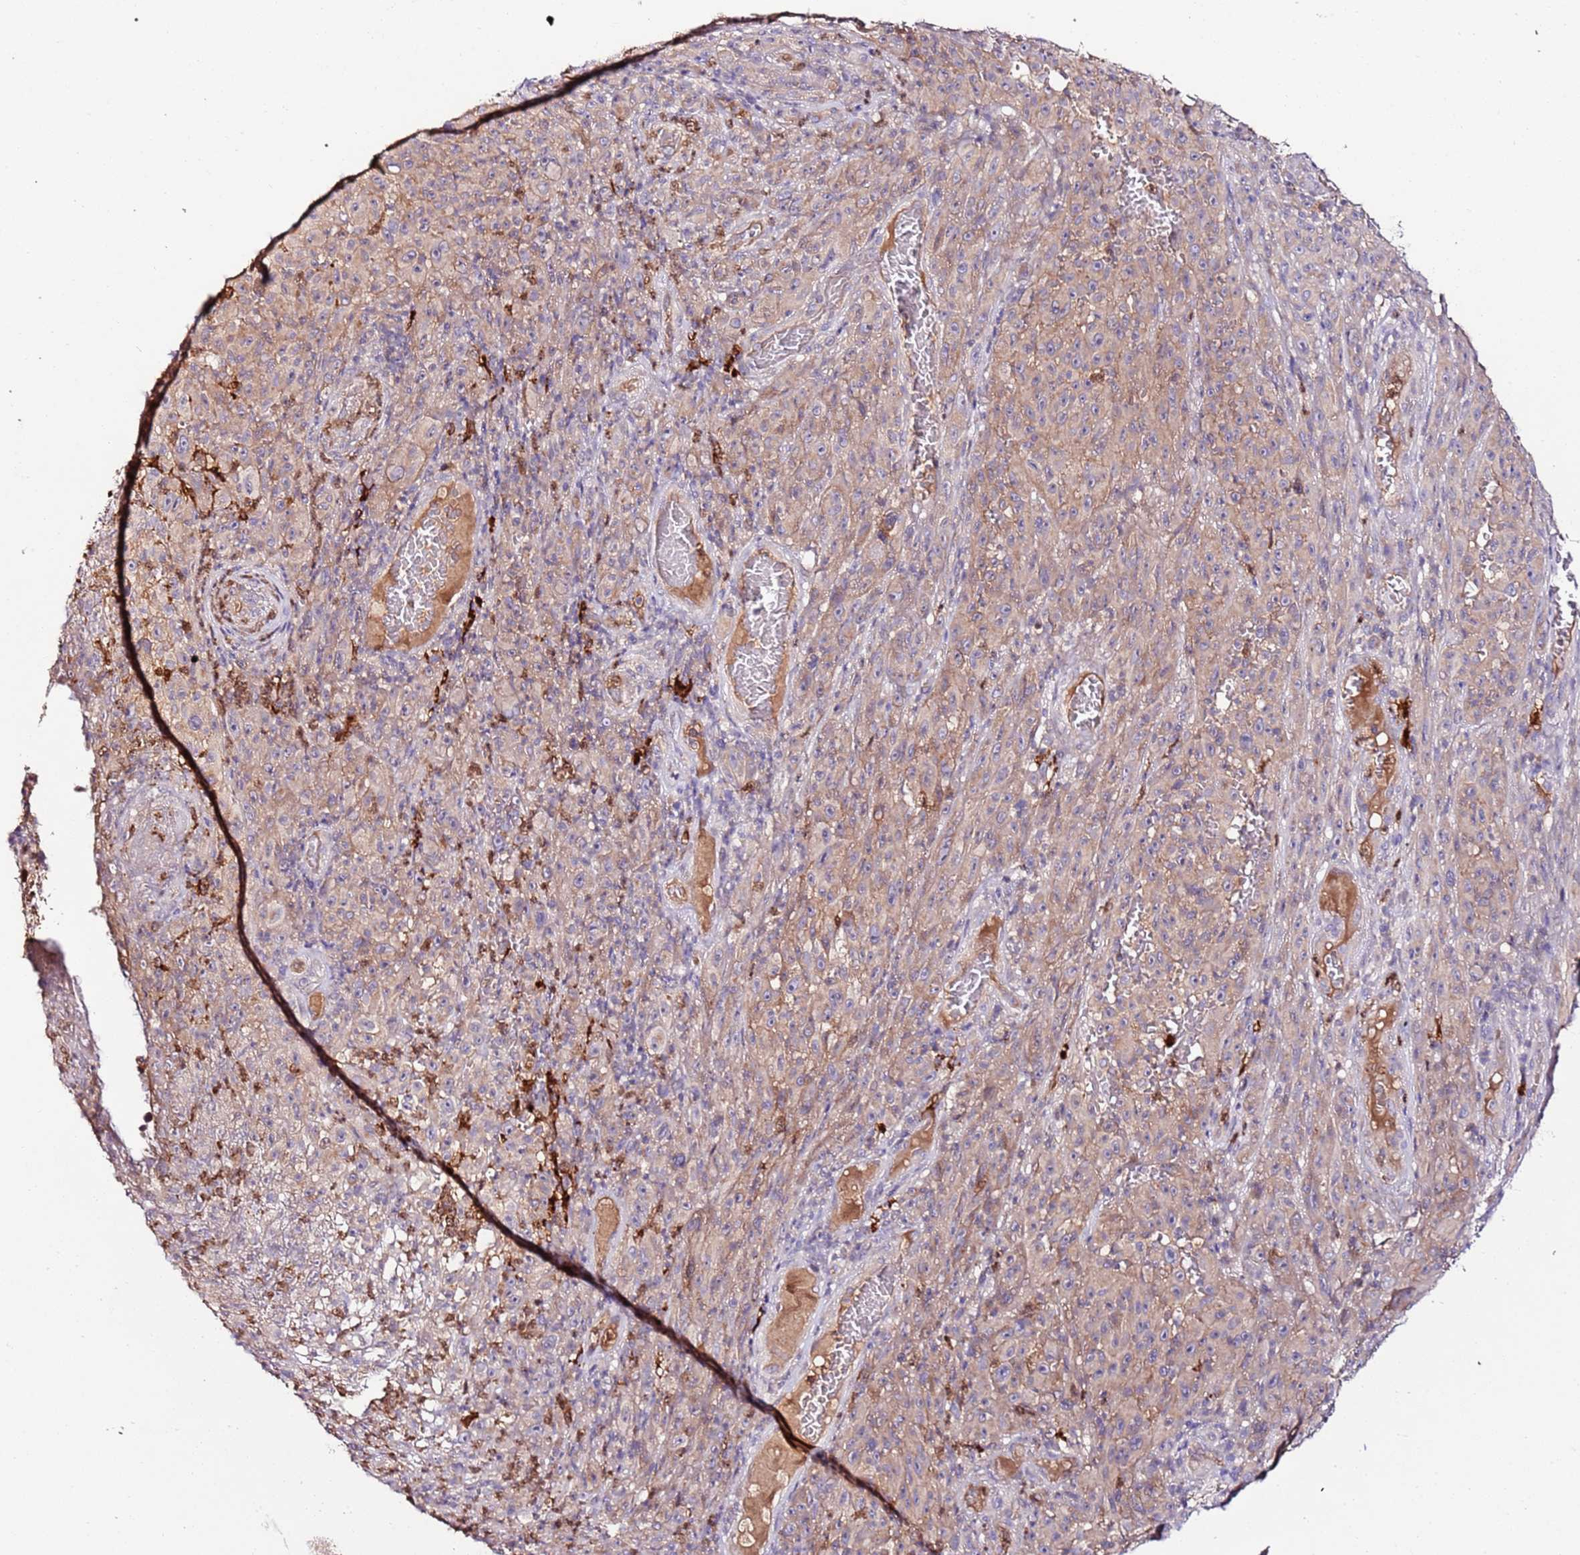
{"staining": {"intensity": "weak", "quantity": ">75%", "location": "cytoplasmic/membranous"}, "tissue": "melanoma", "cell_type": "Tumor cells", "image_type": "cancer", "snomed": [{"axis": "morphology", "description": "Malignant melanoma, NOS"}, {"axis": "topography", "description": "Skin"}], "caption": "Tumor cells display low levels of weak cytoplasmic/membranous positivity in approximately >75% of cells in human malignant melanoma. (DAB (3,3'-diaminobenzidine) IHC, brown staining for protein, blue staining for nuclei).", "gene": "FLVCR1", "patient": {"sex": "female", "age": 82}}